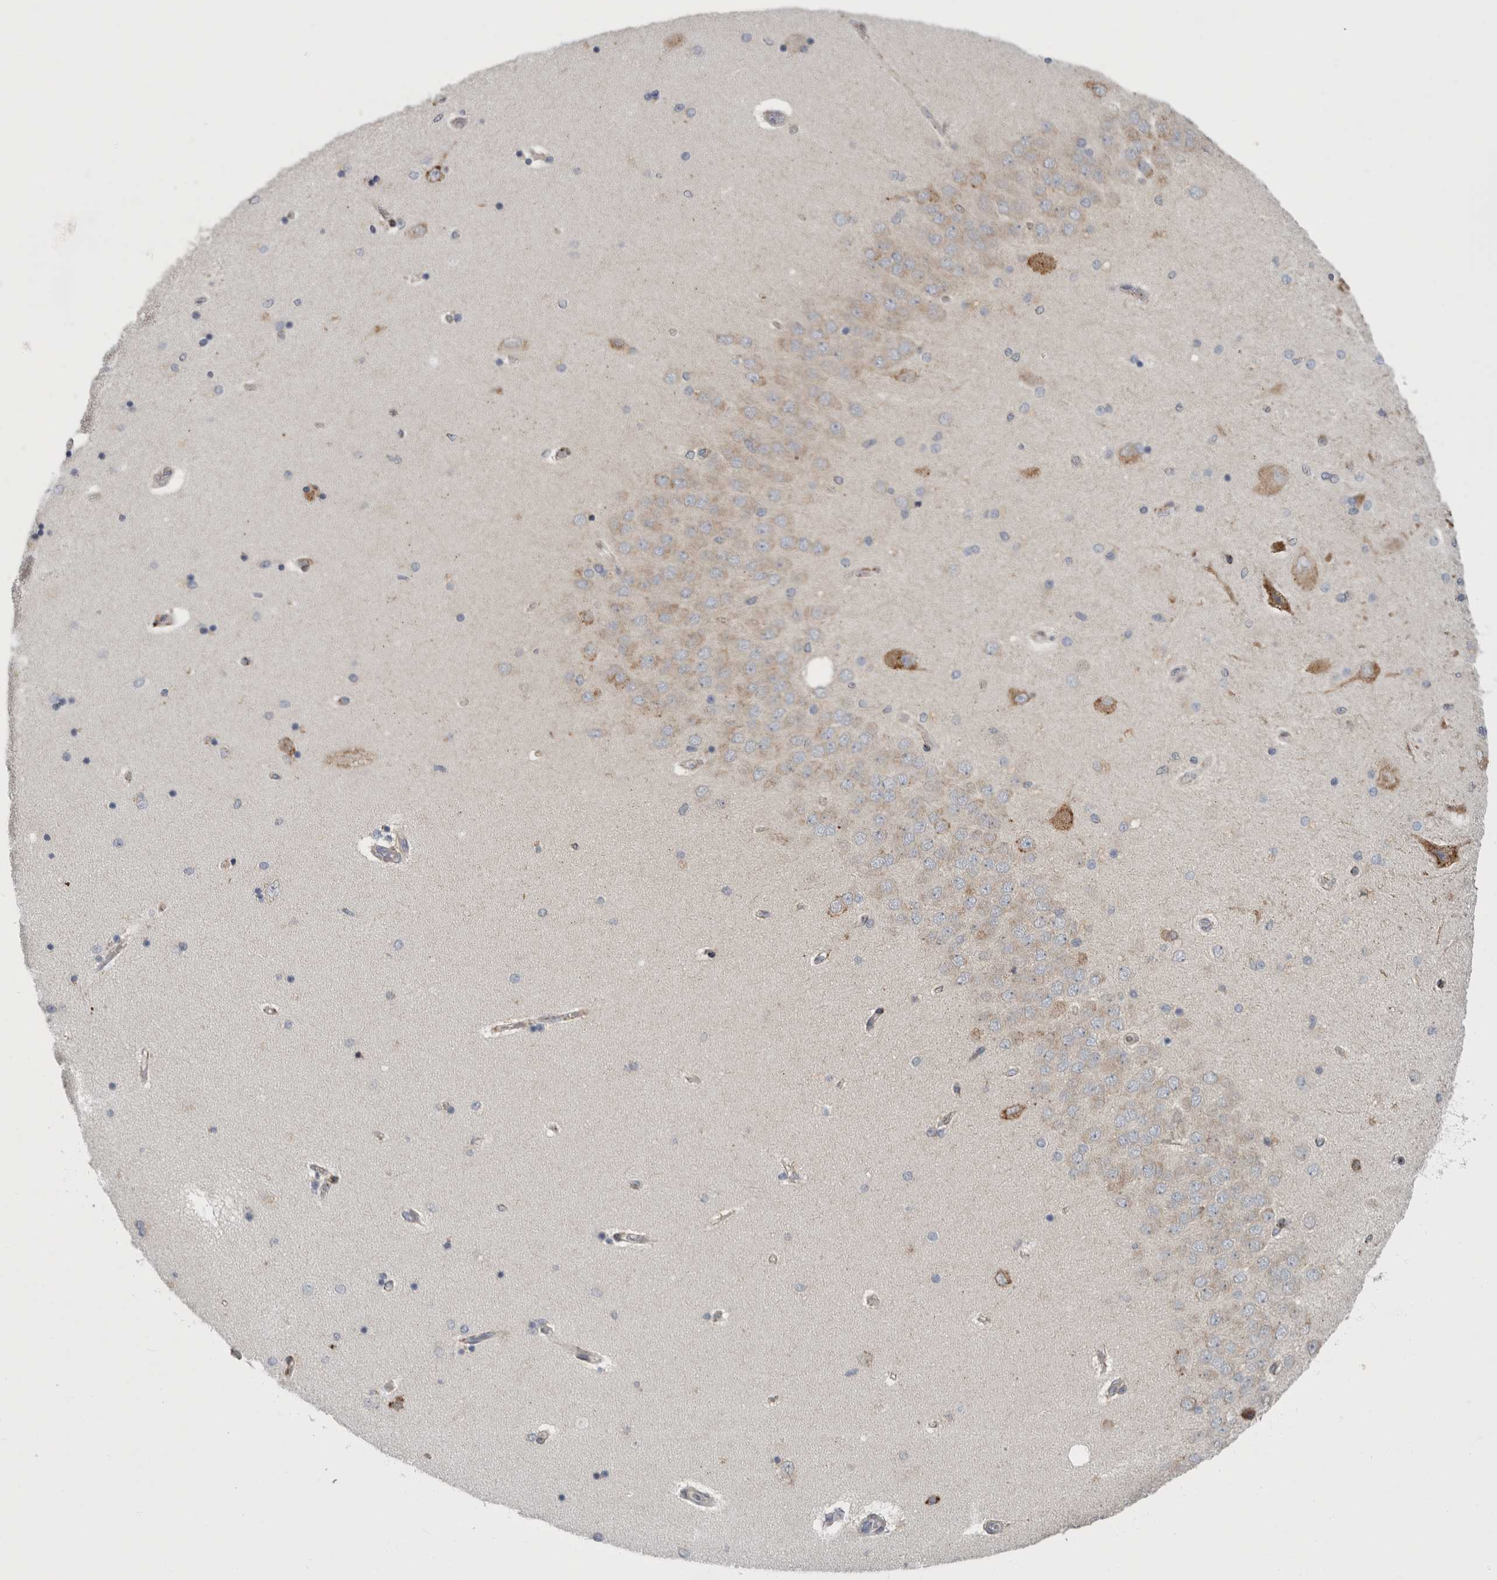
{"staining": {"intensity": "negative", "quantity": "none", "location": "none"}, "tissue": "hippocampus", "cell_type": "Glial cells", "image_type": "normal", "snomed": [{"axis": "morphology", "description": "Normal tissue, NOS"}, {"axis": "topography", "description": "Hippocampus"}], "caption": "IHC micrograph of unremarkable hippocampus stained for a protein (brown), which exhibits no positivity in glial cells. (IHC, brightfield microscopy, high magnification).", "gene": "GANAB", "patient": {"sex": "female", "age": 54}}